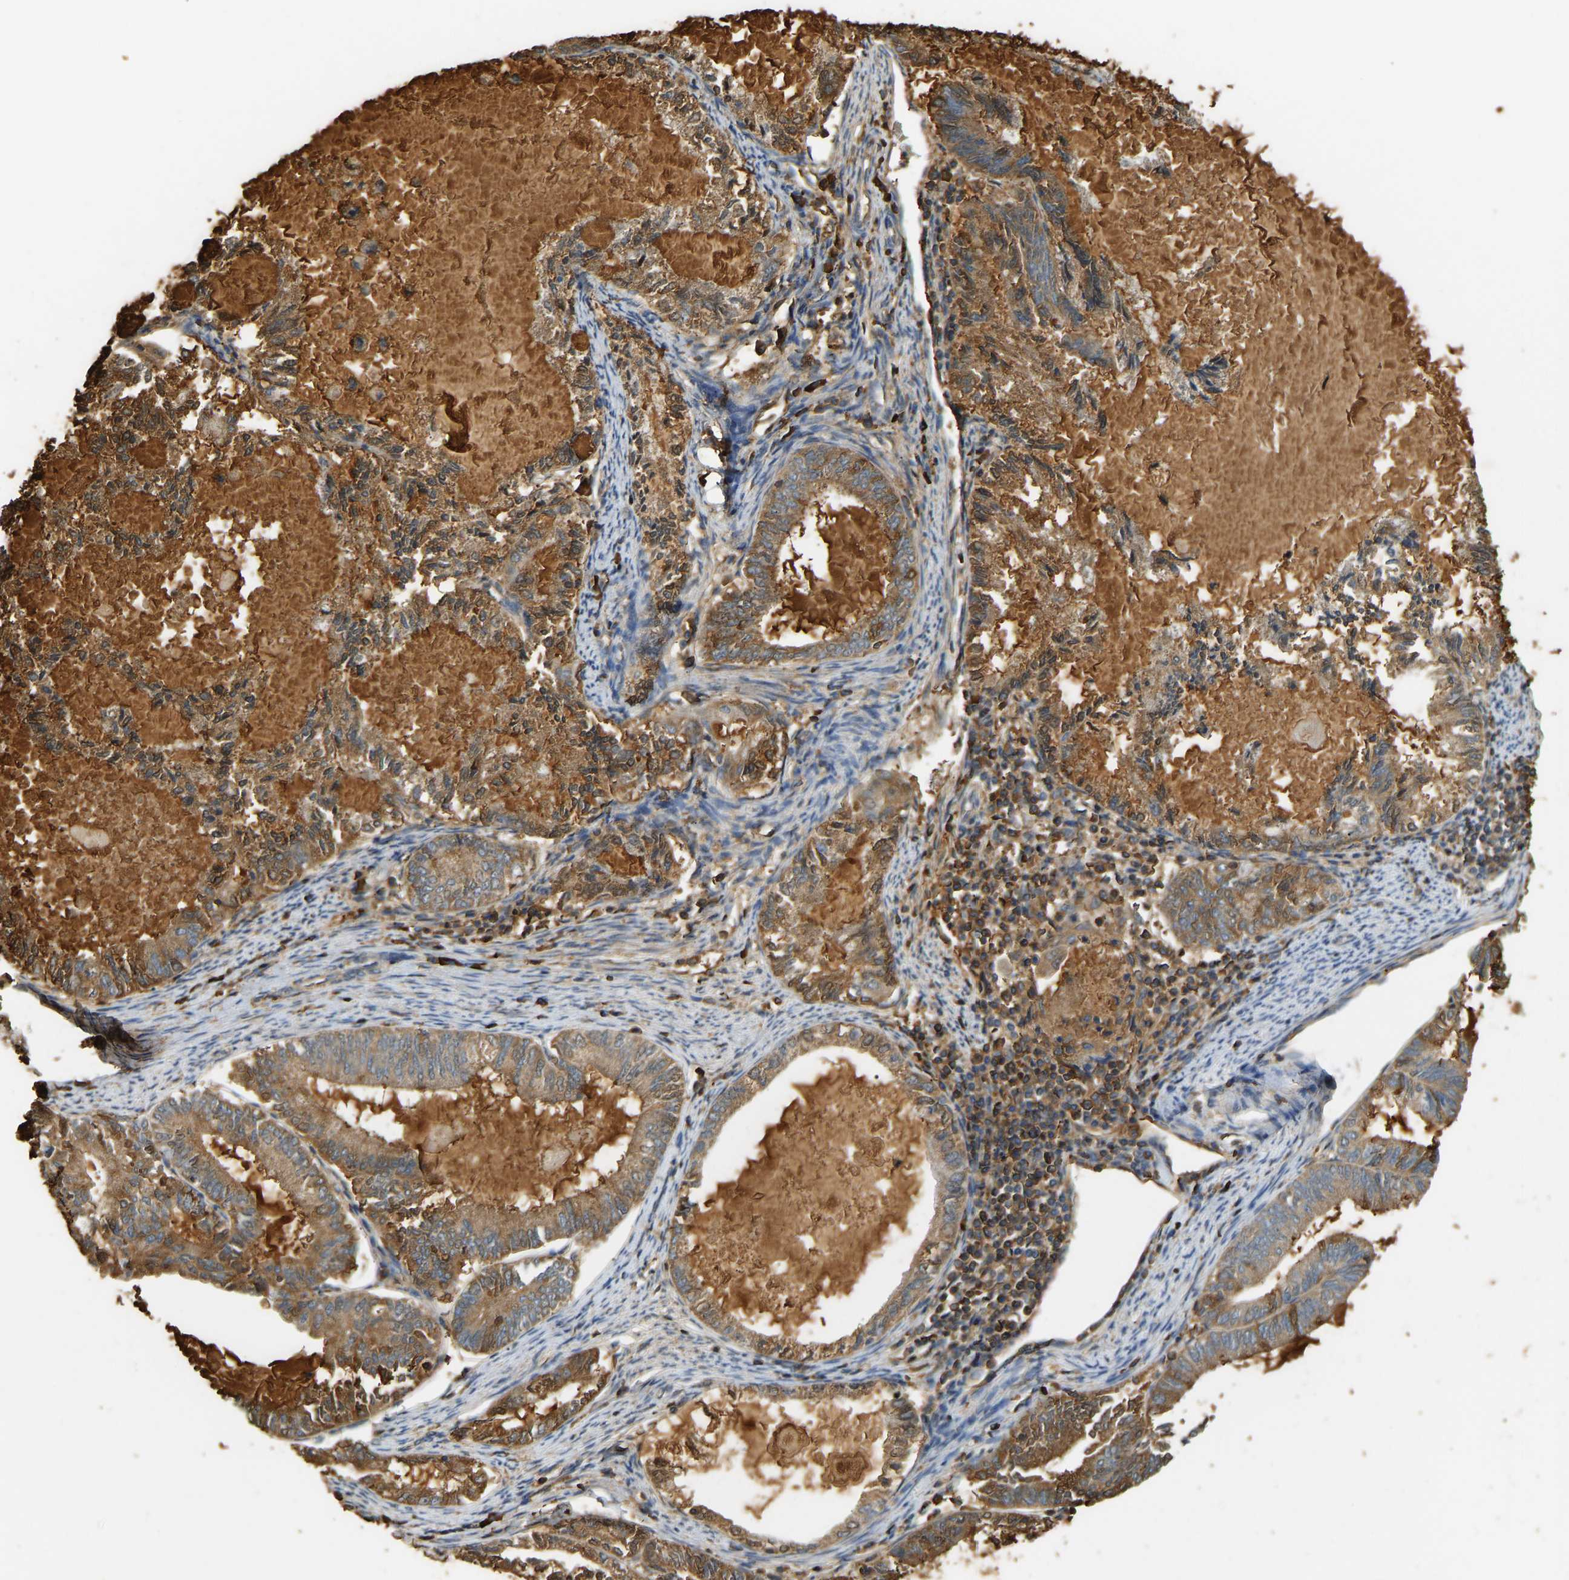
{"staining": {"intensity": "moderate", "quantity": ">75%", "location": "cytoplasmic/membranous"}, "tissue": "endometrial cancer", "cell_type": "Tumor cells", "image_type": "cancer", "snomed": [{"axis": "morphology", "description": "Adenocarcinoma, NOS"}, {"axis": "topography", "description": "Endometrium"}], "caption": "A high-resolution micrograph shows IHC staining of adenocarcinoma (endometrial), which shows moderate cytoplasmic/membranous expression in about >75% of tumor cells. (DAB (3,3'-diaminobenzidine) IHC with brightfield microscopy, high magnification).", "gene": "TMEM268", "patient": {"sex": "female", "age": 86}}